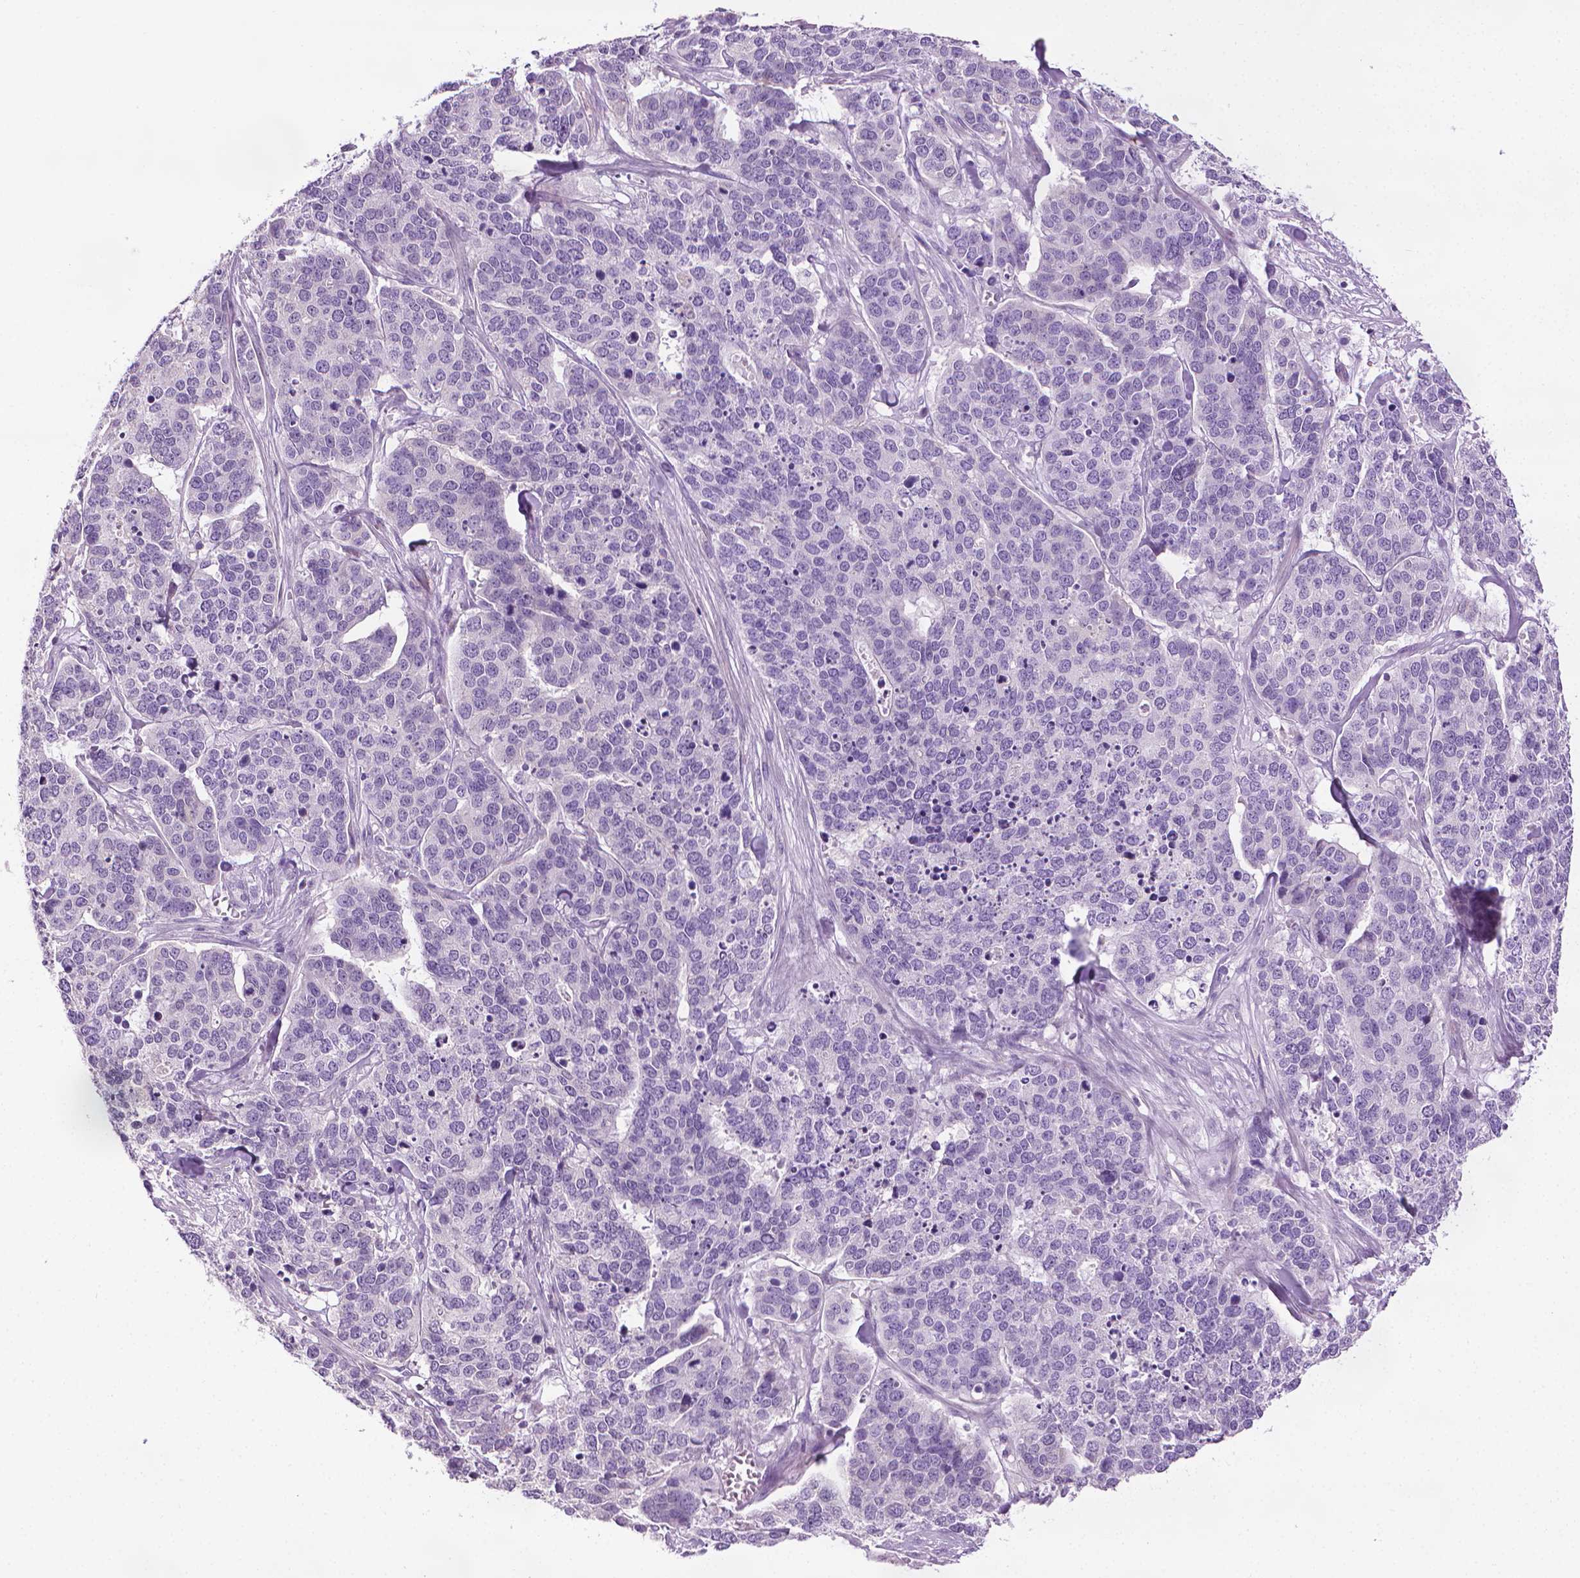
{"staining": {"intensity": "negative", "quantity": "none", "location": "none"}, "tissue": "ovarian cancer", "cell_type": "Tumor cells", "image_type": "cancer", "snomed": [{"axis": "morphology", "description": "Carcinoma, endometroid"}, {"axis": "topography", "description": "Ovary"}], "caption": "Protein analysis of ovarian cancer demonstrates no significant expression in tumor cells.", "gene": "DNAI7", "patient": {"sex": "female", "age": 65}}